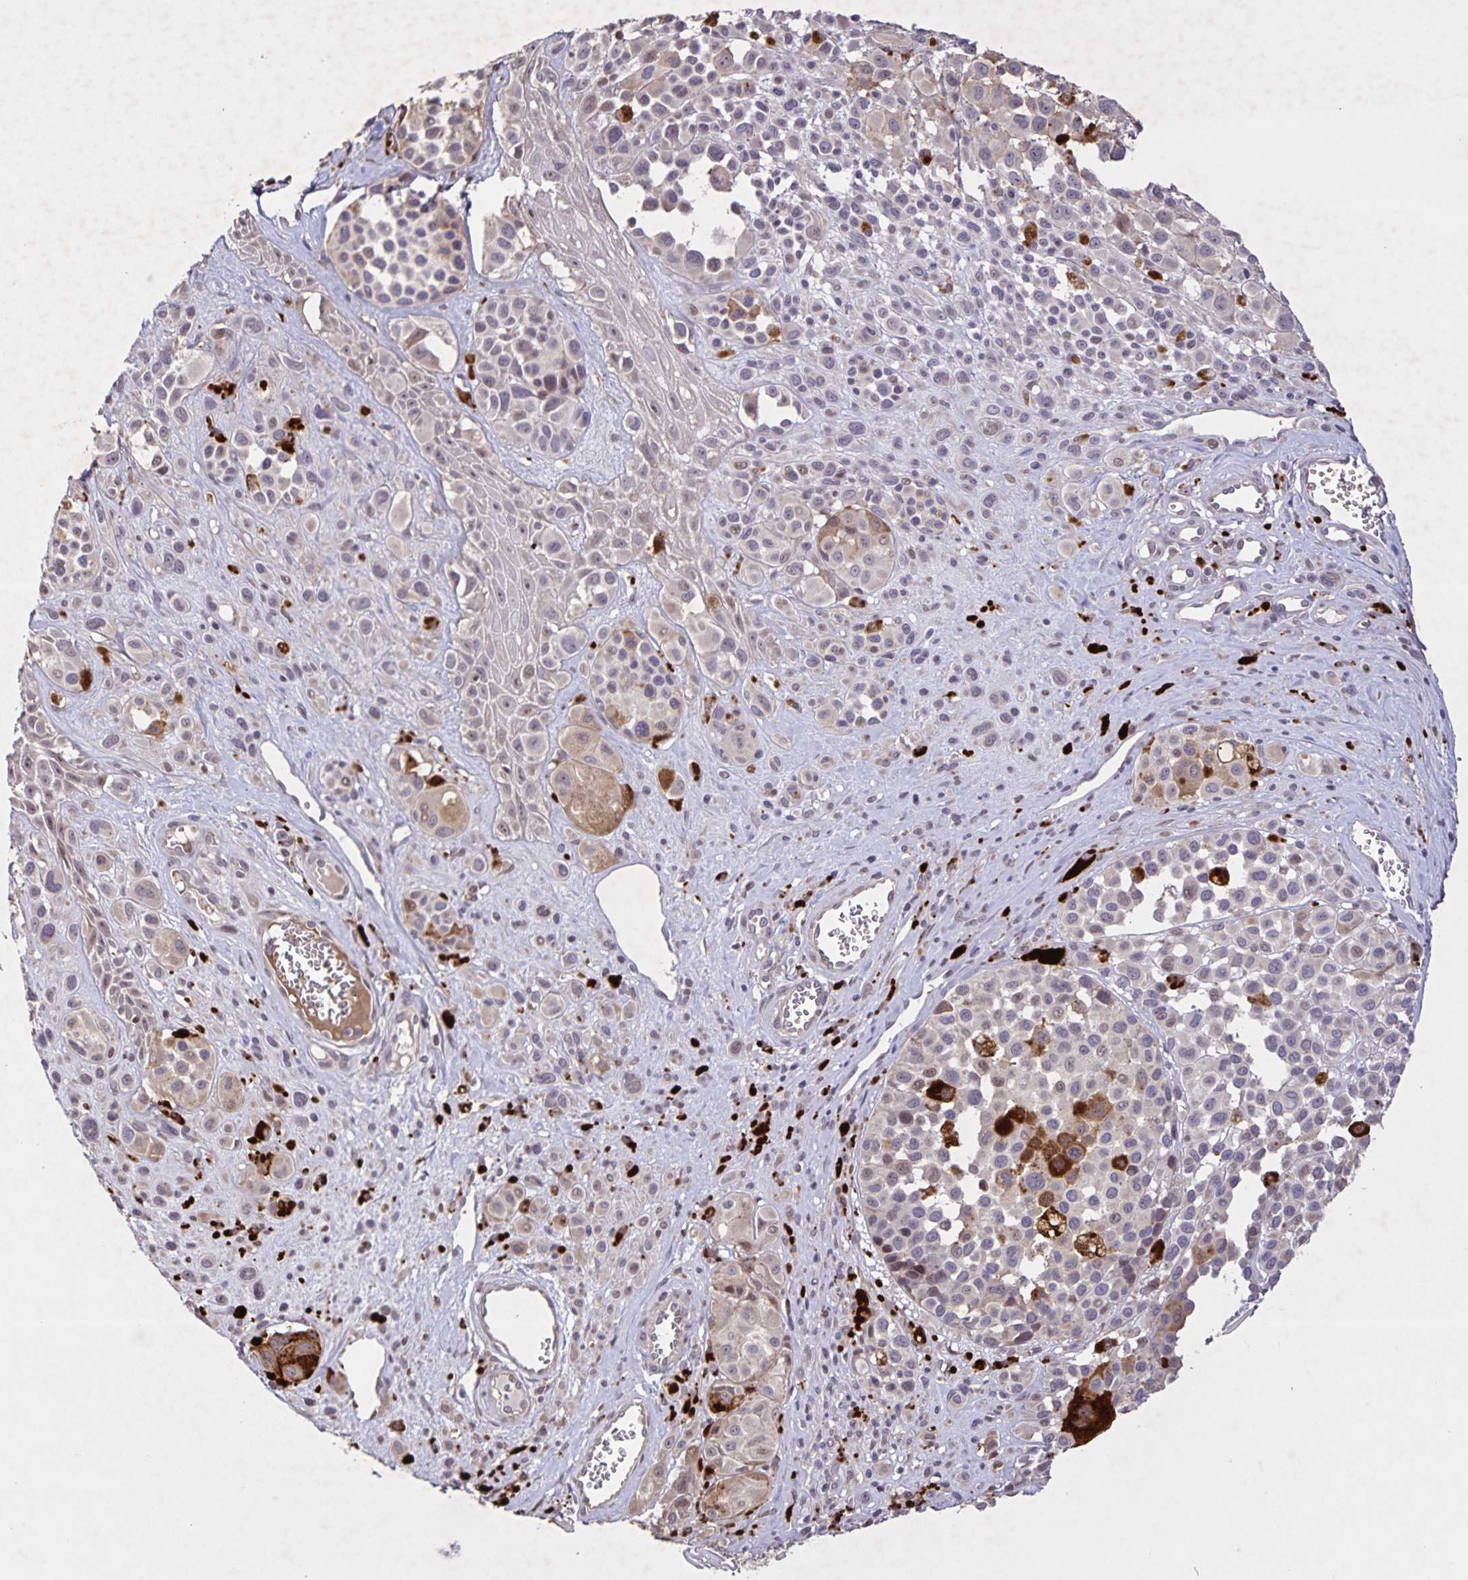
{"staining": {"intensity": "negative", "quantity": "none", "location": "none"}, "tissue": "melanoma", "cell_type": "Tumor cells", "image_type": "cancer", "snomed": [{"axis": "morphology", "description": "Malignant melanoma, NOS"}, {"axis": "topography", "description": "Skin"}], "caption": "Immunohistochemical staining of melanoma demonstrates no significant staining in tumor cells.", "gene": "GDF2", "patient": {"sex": "male", "age": 77}}